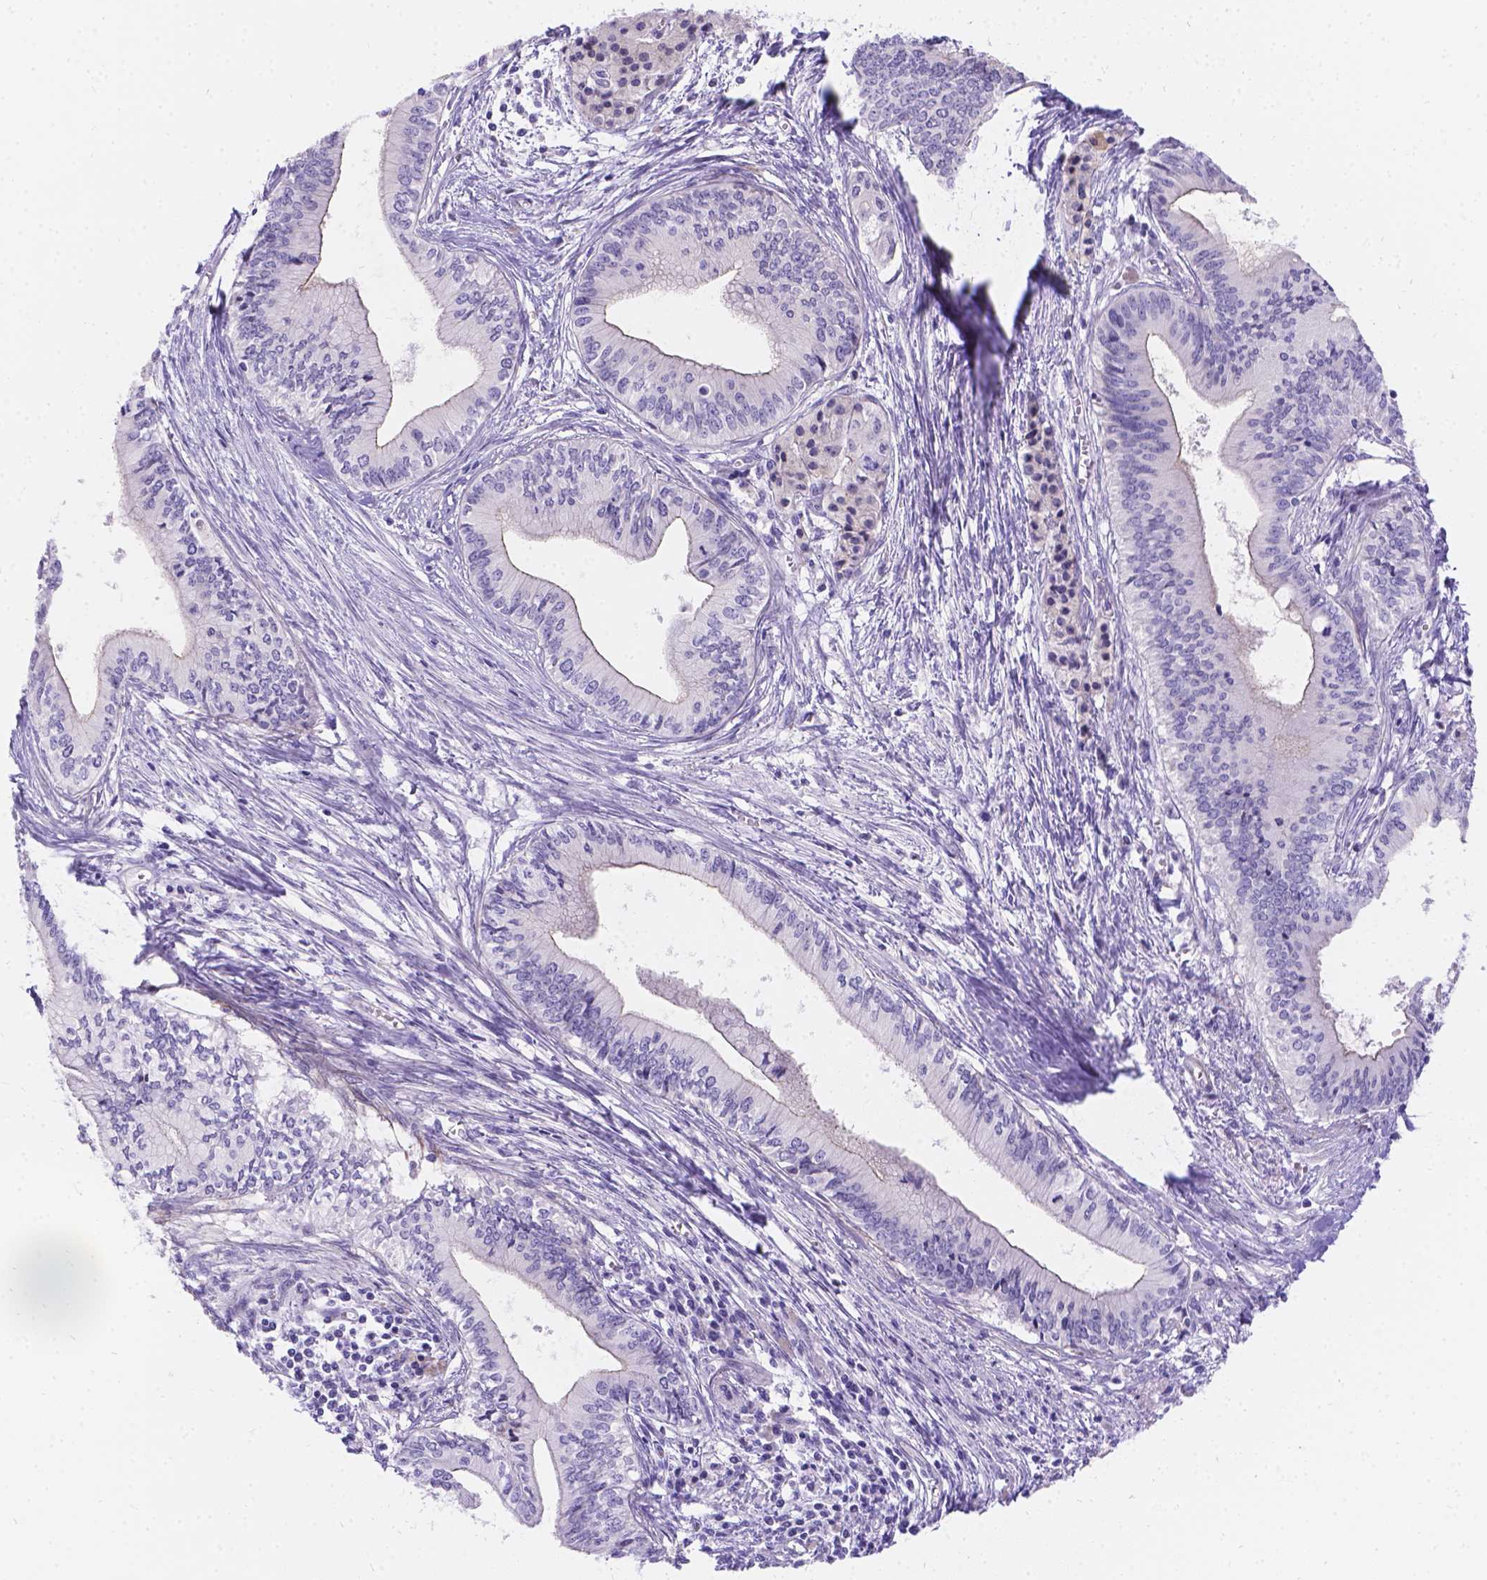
{"staining": {"intensity": "negative", "quantity": "none", "location": "none"}, "tissue": "pancreatic cancer", "cell_type": "Tumor cells", "image_type": "cancer", "snomed": [{"axis": "morphology", "description": "Adenocarcinoma, NOS"}, {"axis": "topography", "description": "Pancreas"}], "caption": "This photomicrograph is of pancreatic adenocarcinoma stained with immunohistochemistry to label a protein in brown with the nuclei are counter-stained blue. There is no positivity in tumor cells. The staining was performed using DAB (3,3'-diaminobenzidine) to visualize the protein expression in brown, while the nuclei were stained in blue with hematoxylin (Magnification: 20x).", "gene": "PALS1", "patient": {"sex": "female", "age": 61}}